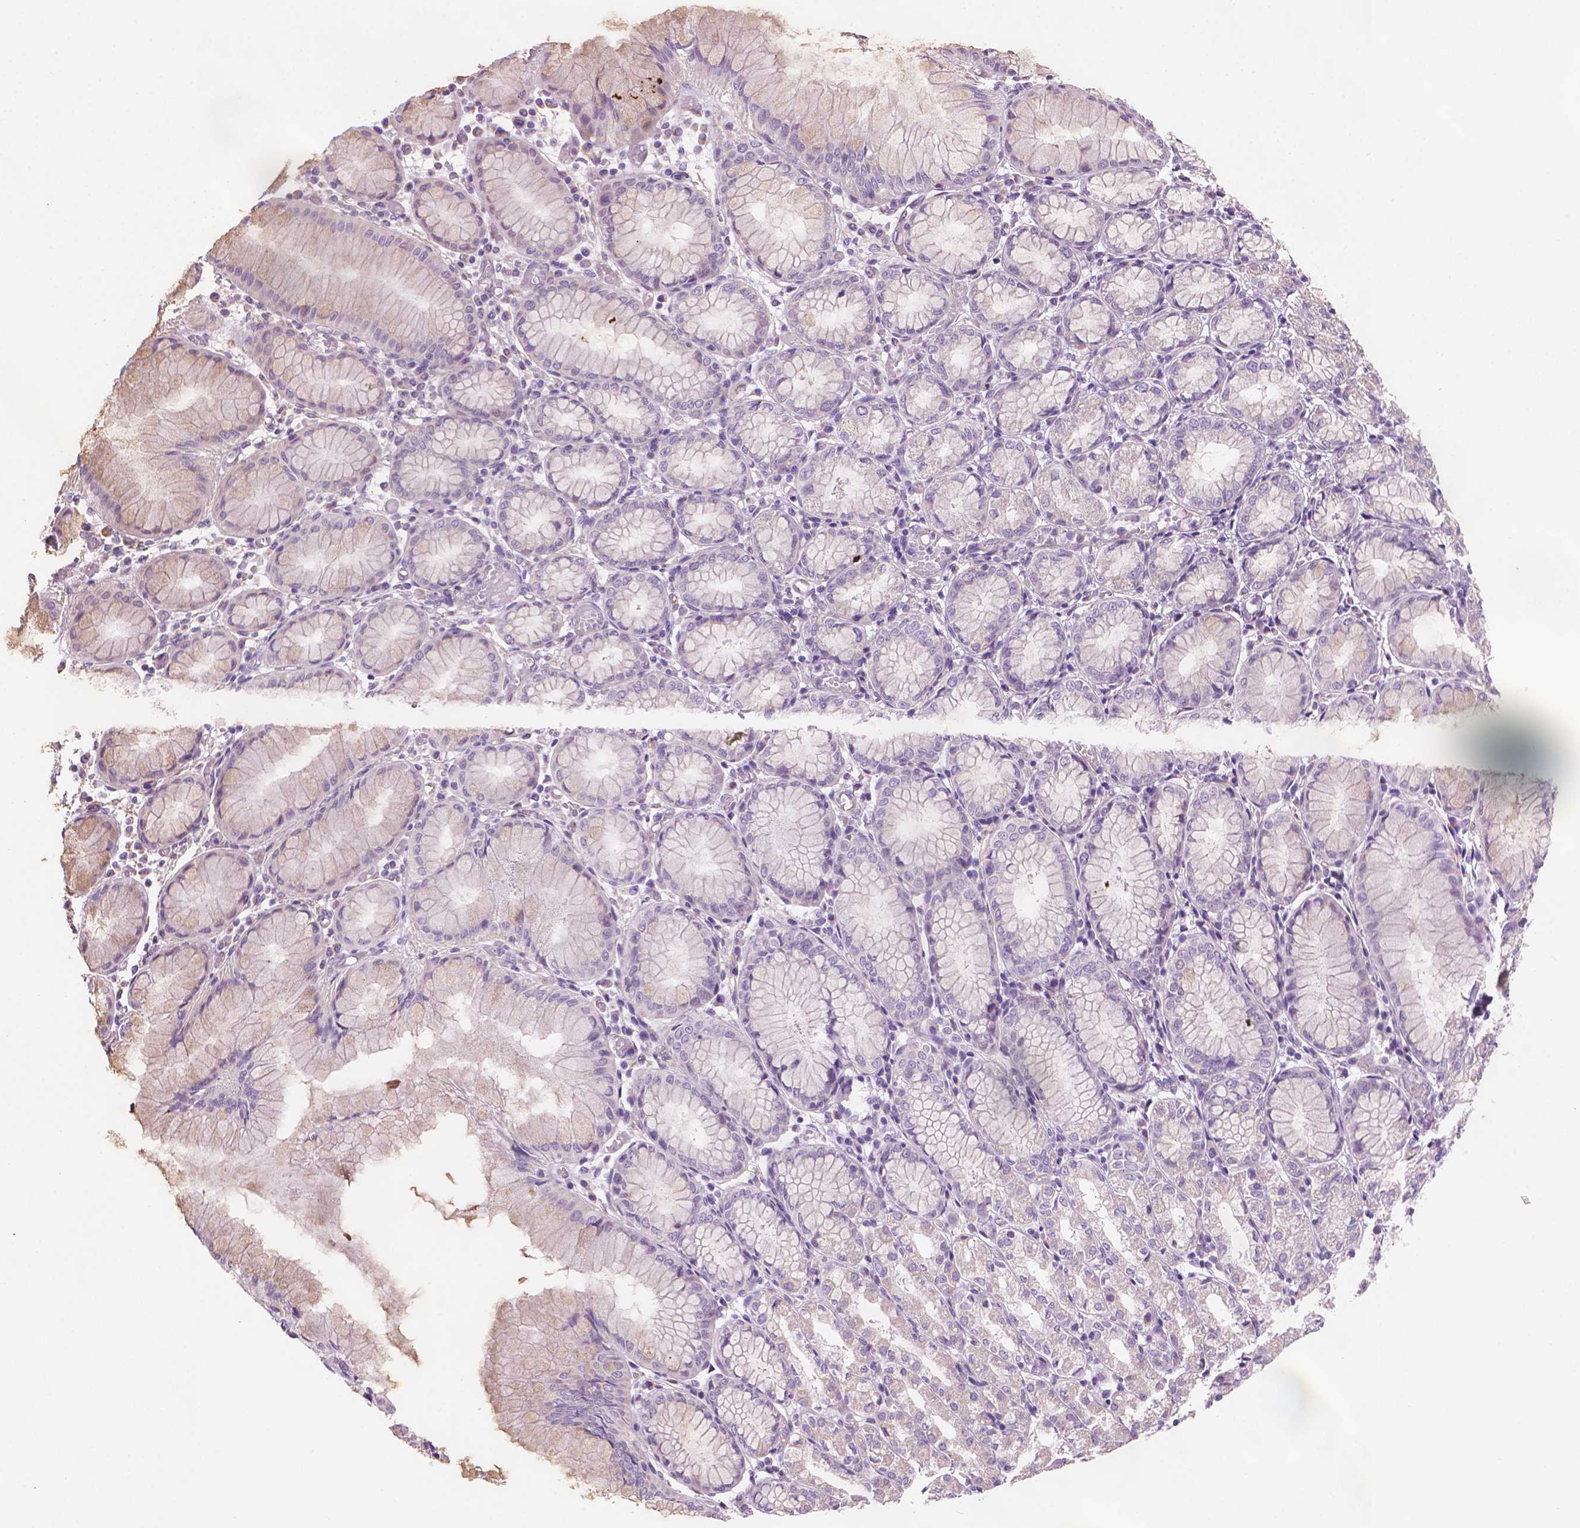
{"staining": {"intensity": "negative", "quantity": "none", "location": "none"}, "tissue": "stomach", "cell_type": "Glandular cells", "image_type": "normal", "snomed": [{"axis": "morphology", "description": "Normal tissue, NOS"}, {"axis": "topography", "description": "Stomach"}], "caption": "A histopathology image of stomach stained for a protein demonstrates no brown staining in glandular cells. (DAB (3,3'-diaminobenzidine) IHC, high magnification).", "gene": "TTC29", "patient": {"sex": "female", "age": 57}}